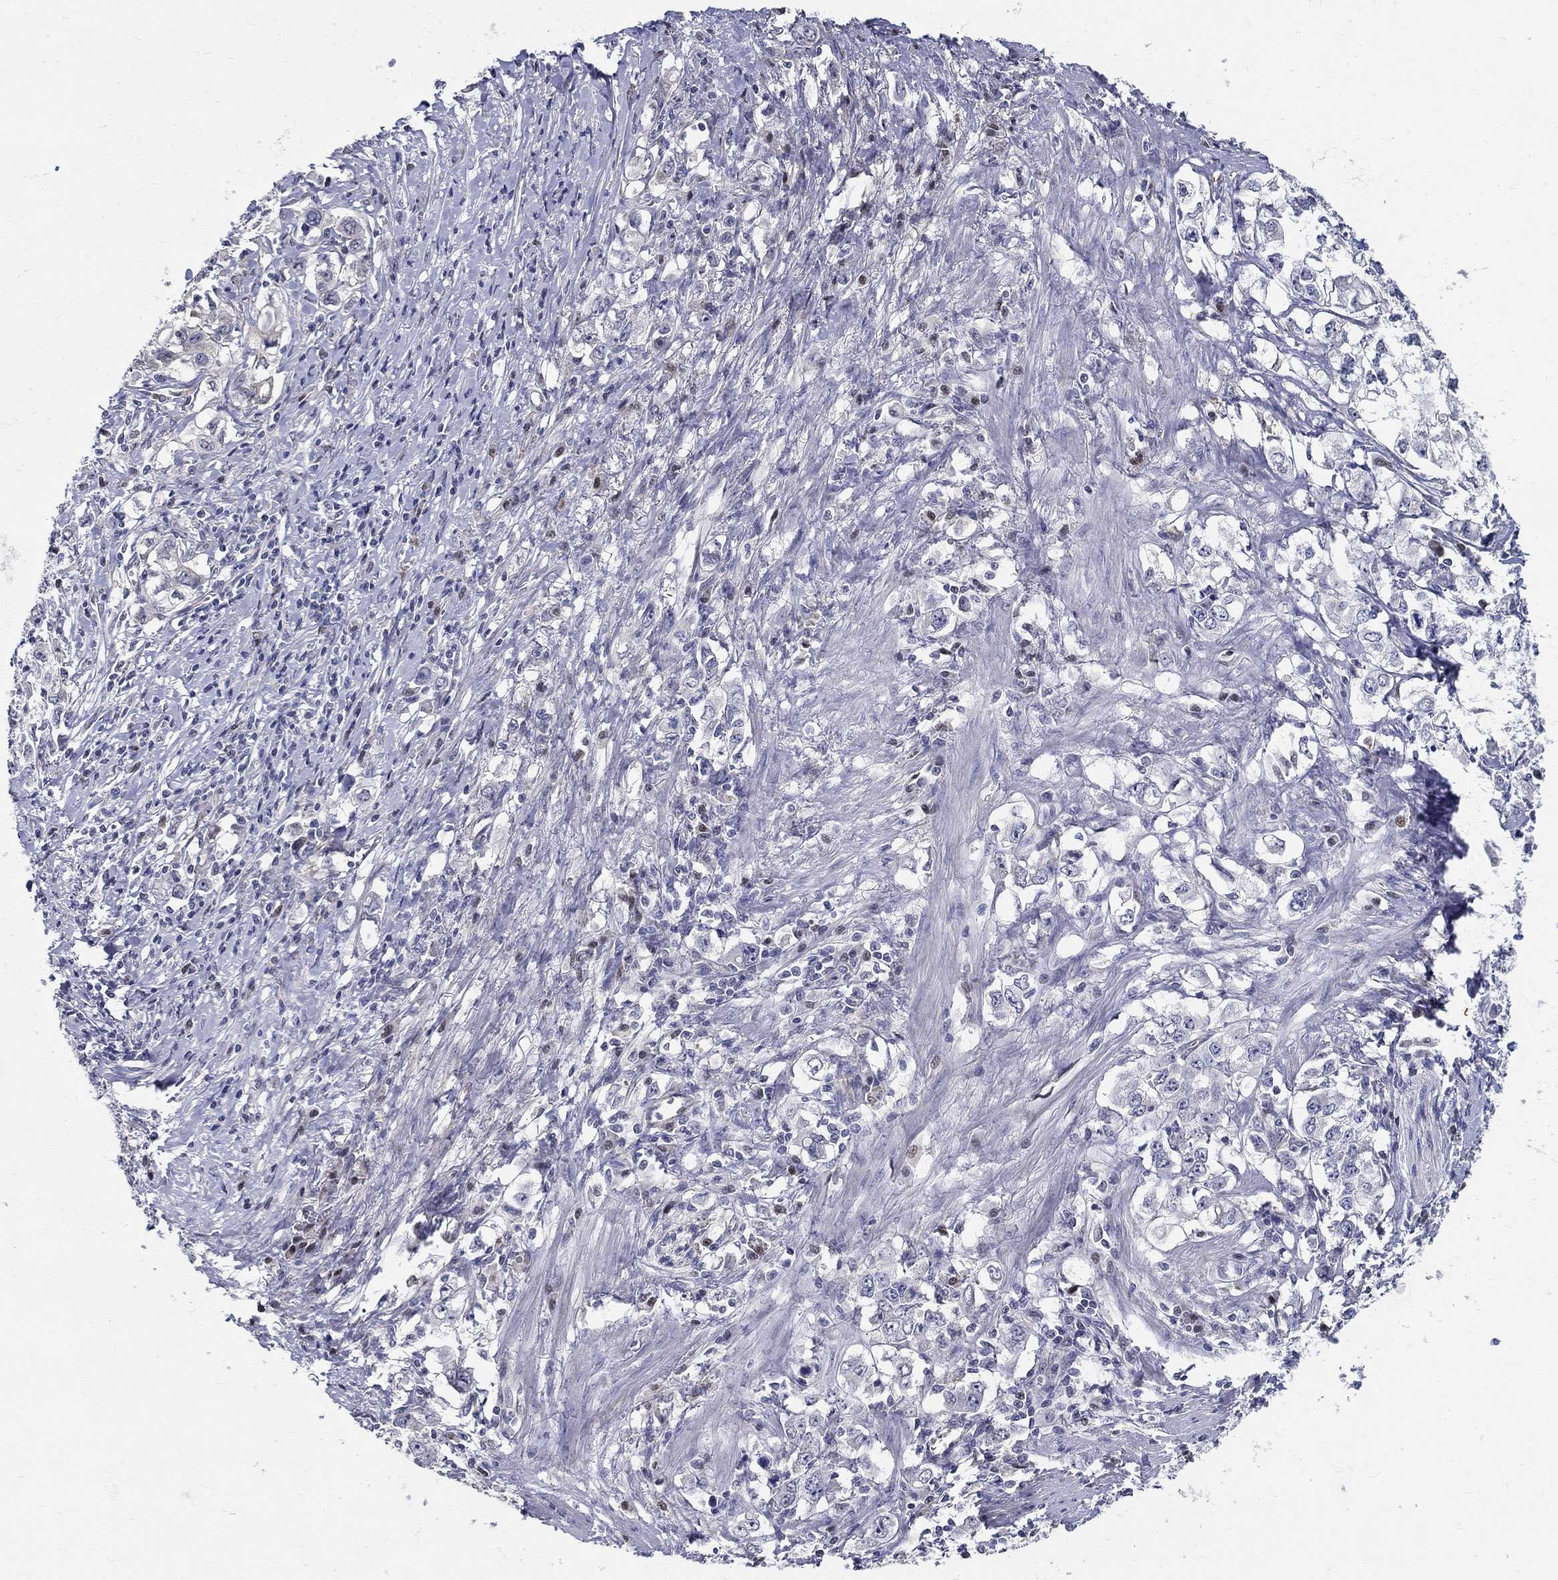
{"staining": {"intensity": "negative", "quantity": "none", "location": "none"}, "tissue": "stomach cancer", "cell_type": "Tumor cells", "image_type": "cancer", "snomed": [{"axis": "morphology", "description": "Adenocarcinoma, NOS"}, {"axis": "topography", "description": "Stomach, lower"}], "caption": "Immunohistochemistry micrograph of neoplastic tissue: human stomach adenocarcinoma stained with DAB (3,3'-diaminobenzidine) reveals no significant protein positivity in tumor cells. (DAB (3,3'-diaminobenzidine) IHC, high magnification).", "gene": "C16orf46", "patient": {"sex": "female", "age": 72}}